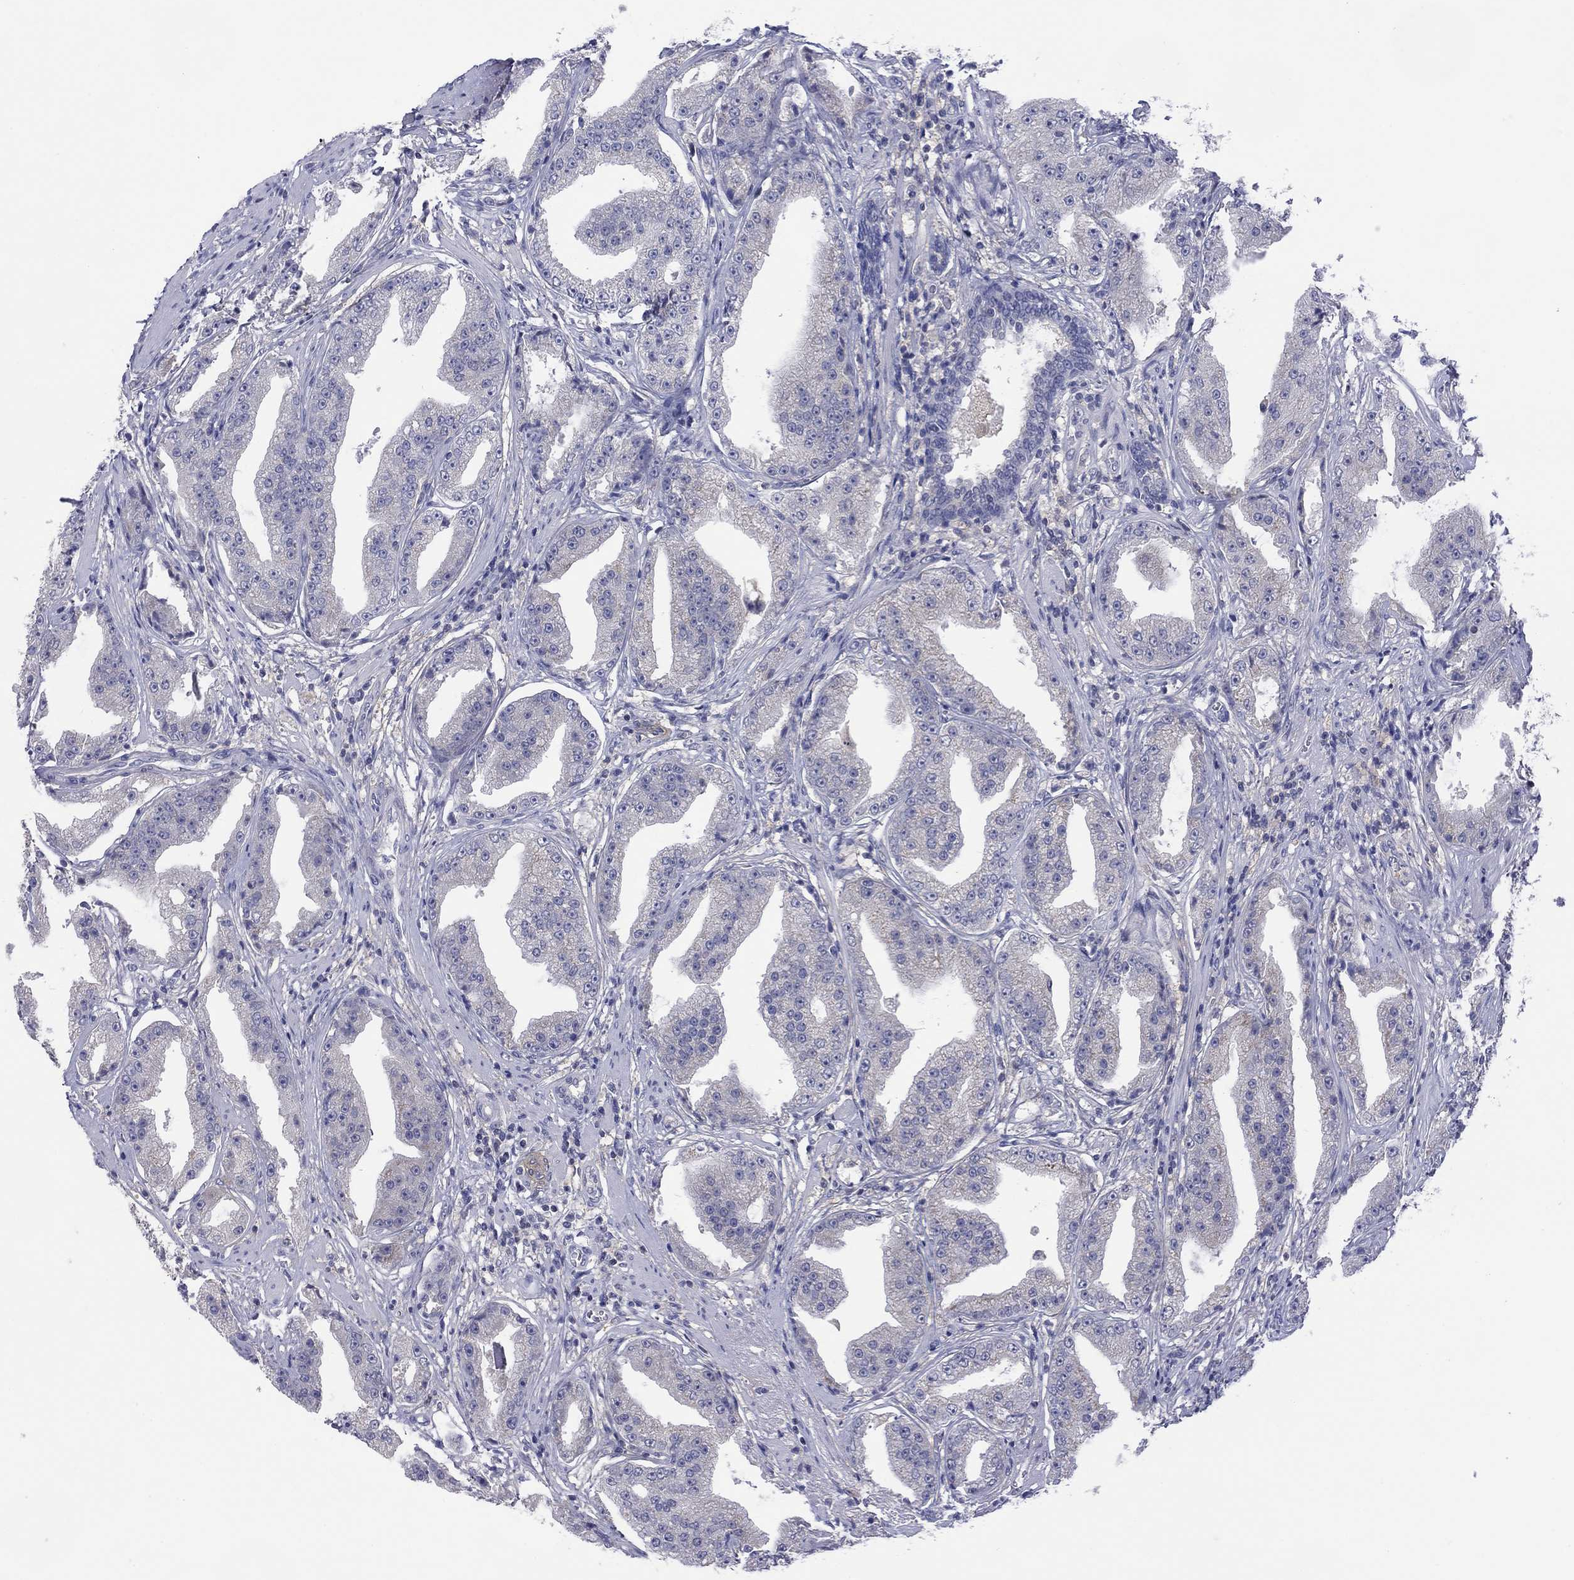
{"staining": {"intensity": "negative", "quantity": "none", "location": "none"}, "tissue": "prostate cancer", "cell_type": "Tumor cells", "image_type": "cancer", "snomed": [{"axis": "morphology", "description": "Adenocarcinoma, Low grade"}, {"axis": "topography", "description": "Prostate"}], "caption": "An immunohistochemistry (IHC) micrograph of adenocarcinoma (low-grade) (prostate) is shown. There is no staining in tumor cells of adenocarcinoma (low-grade) (prostate). (Immunohistochemistry (ihc), brightfield microscopy, high magnification).", "gene": "CYP2B6", "patient": {"sex": "male", "age": 62}}